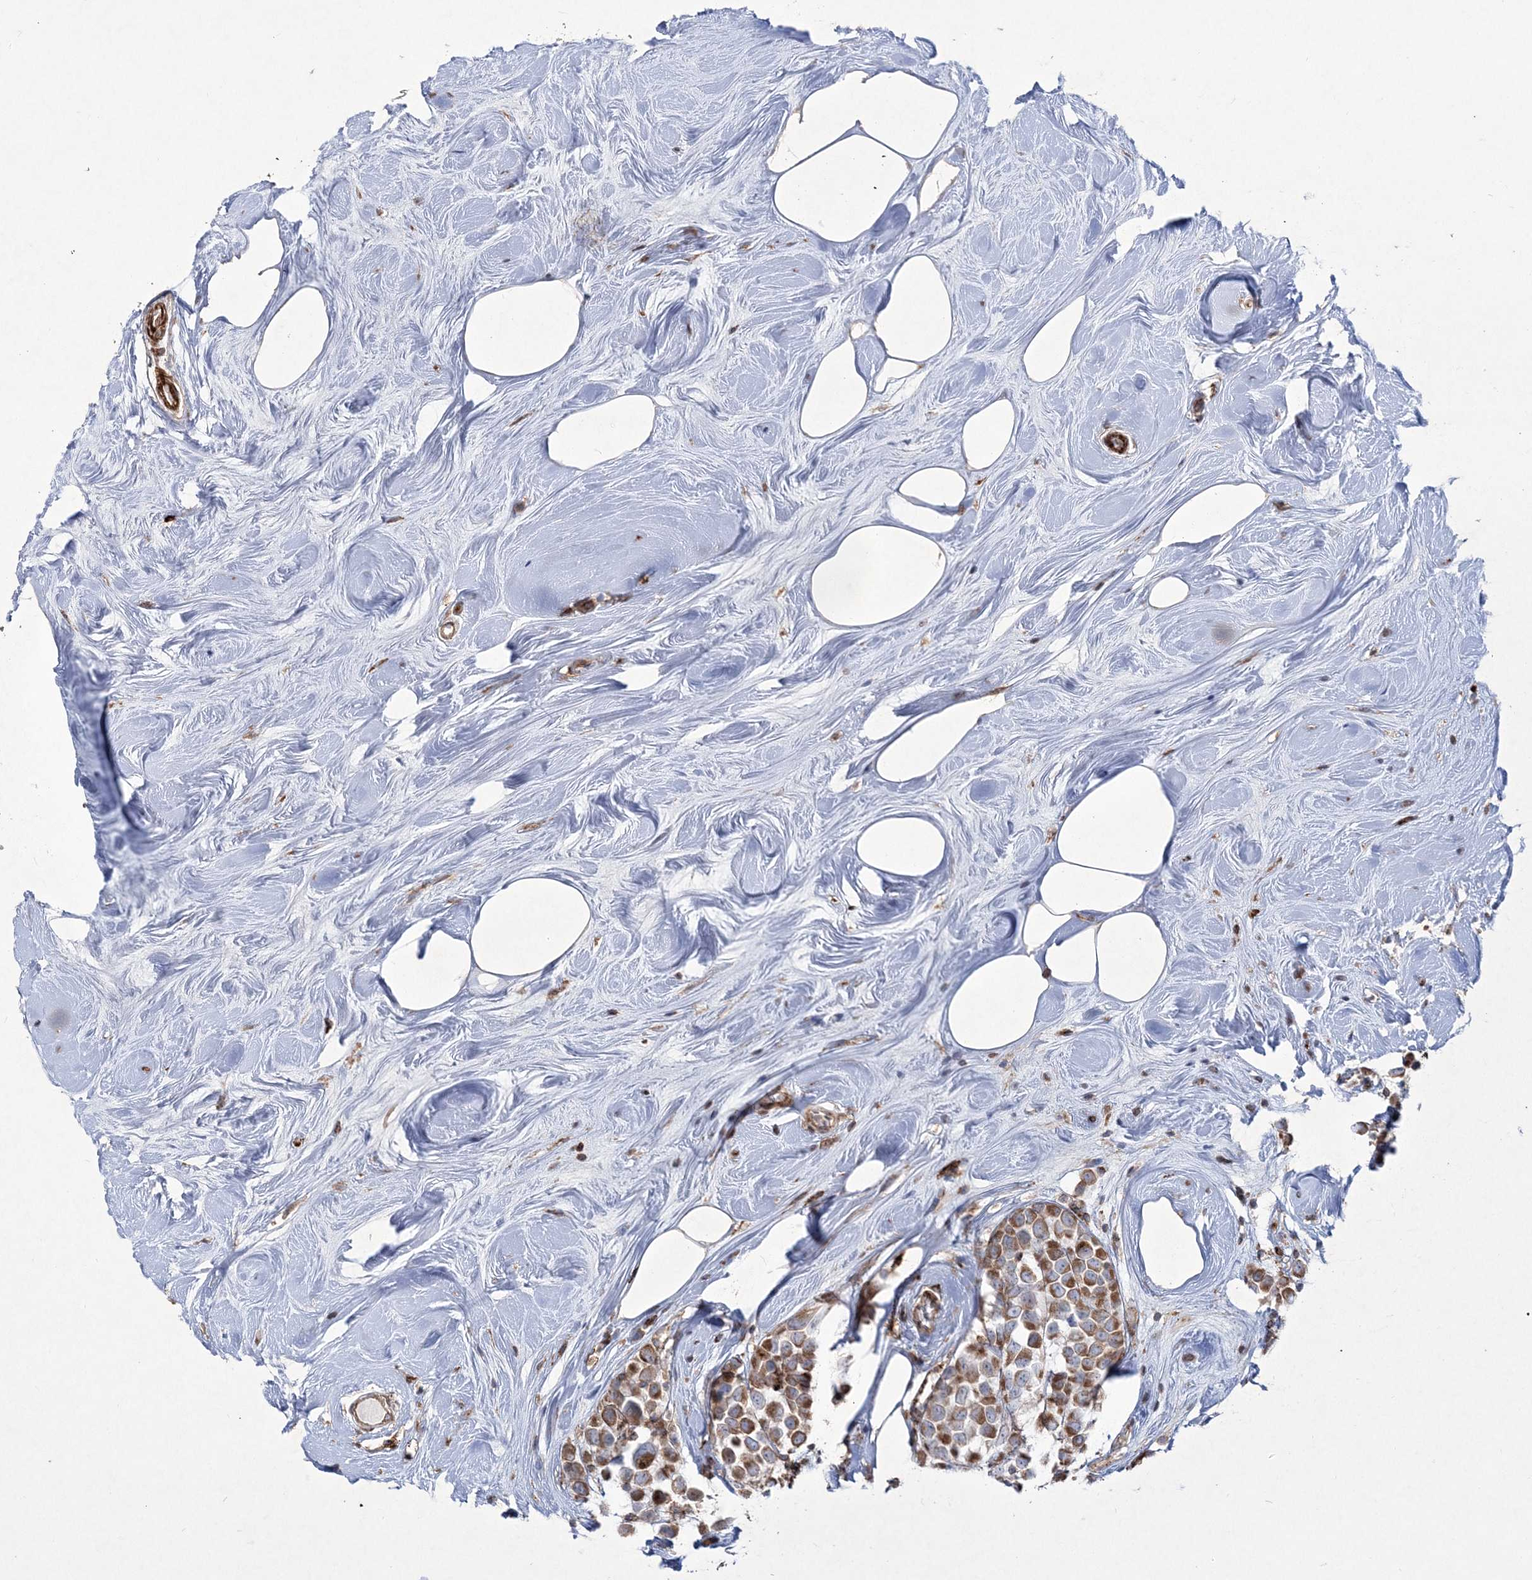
{"staining": {"intensity": "moderate", "quantity": ">75%", "location": "cytoplasmic/membranous"}, "tissue": "breast cancer", "cell_type": "Tumor cells", "image_type": "cancer", "snomed": [{"axis": "morphology", "description": "Duct carcinoma"}, {"axis": "topography", "description": "Breast"}], "caption": "Moderate cytoplasmic/membranous protein positivity is seen in about >75% of tumor cells in breast cancer.", "gene": "RICTOR", "patient": {"sex": "female", "age": 61}}